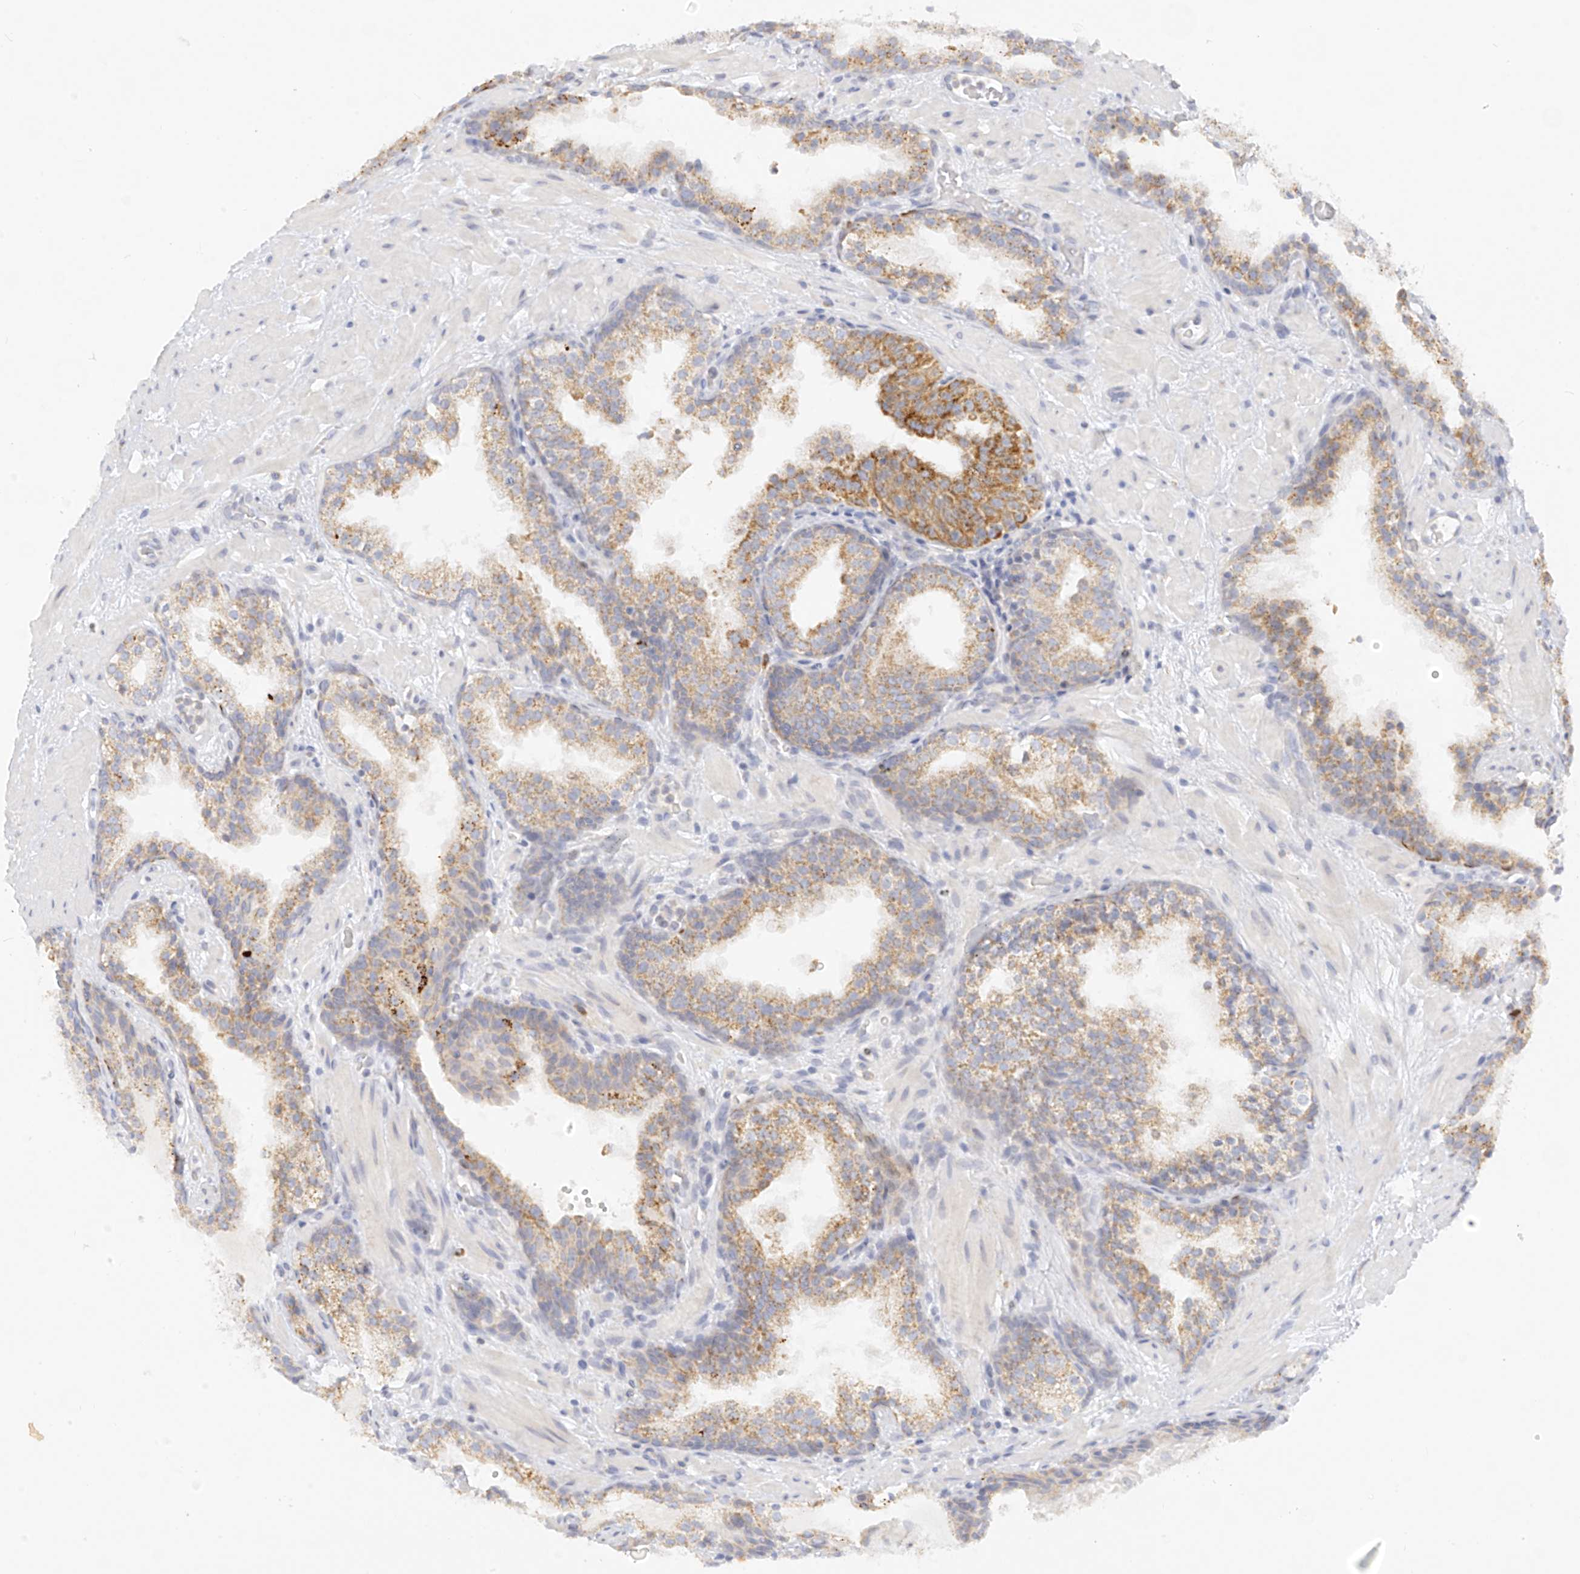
{"staining": {"intensity": "weak", "quantity": "25%-75%", "location": "cytoplasmic/membranous"}, "tissue": "prostate cancer", "cell_type": "Tumor cells", "image_type": "cancer", "snomed": [{"axis": "morphology", "description": "Adenocarcinoma, High grade"}, {"axis": "topography", "description": "Prostate"}], "caption": "A high-resolution photomicrograph shows immunohistochemistry (IHC) staining of prostate adenocarcinoma (high-grade), which demonstrates weak cytoplasmic/membranous staining in approximately 25%-75% of tumor cells. Immunohistochemistry stains the protein of interest in brown and the nuclei are stained blue.", "gene": "ZNF404", "patient": {"sex": "male", "age": 56}}